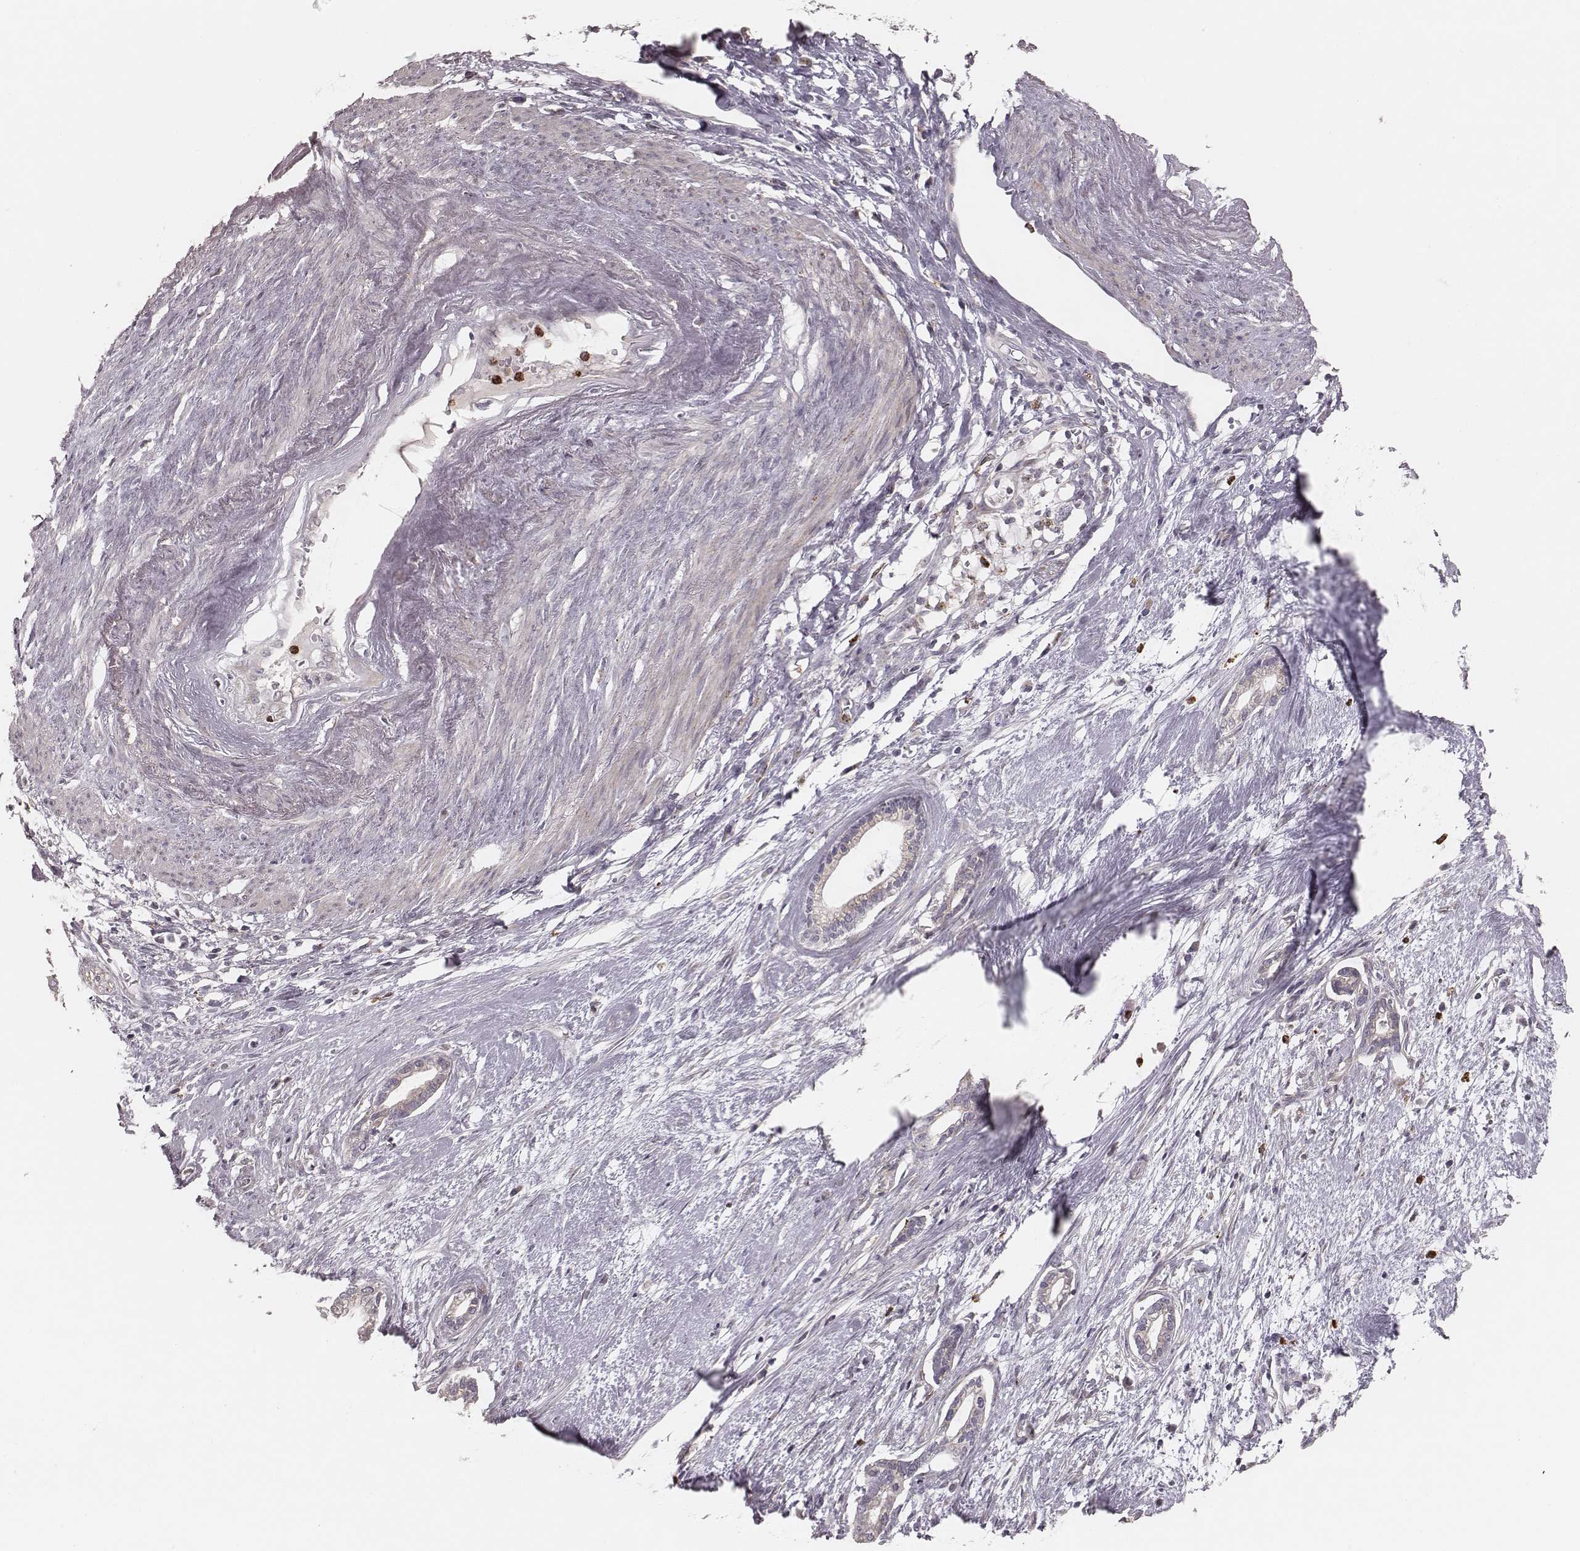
{"staining": {"intensity": "negative", "quantity": "none", "location": "none"}, "tissue": "cervical cancer", "cell_type": "Tumor cells", "image_type": "cancer", "snomed": [{"axis": "morphology", "description": "Adenocarcinoma, NOS"}, {"axis": "topography", "description": "Cervix"}], "caption": "DAB (3,3'-diaminobenzidine) immunohistochemical staining of human cervical cancer demonstrates no significant staining in tumor cells.", "gene": "ABCA7", "patient": {"sex": "female", "age": 62}}